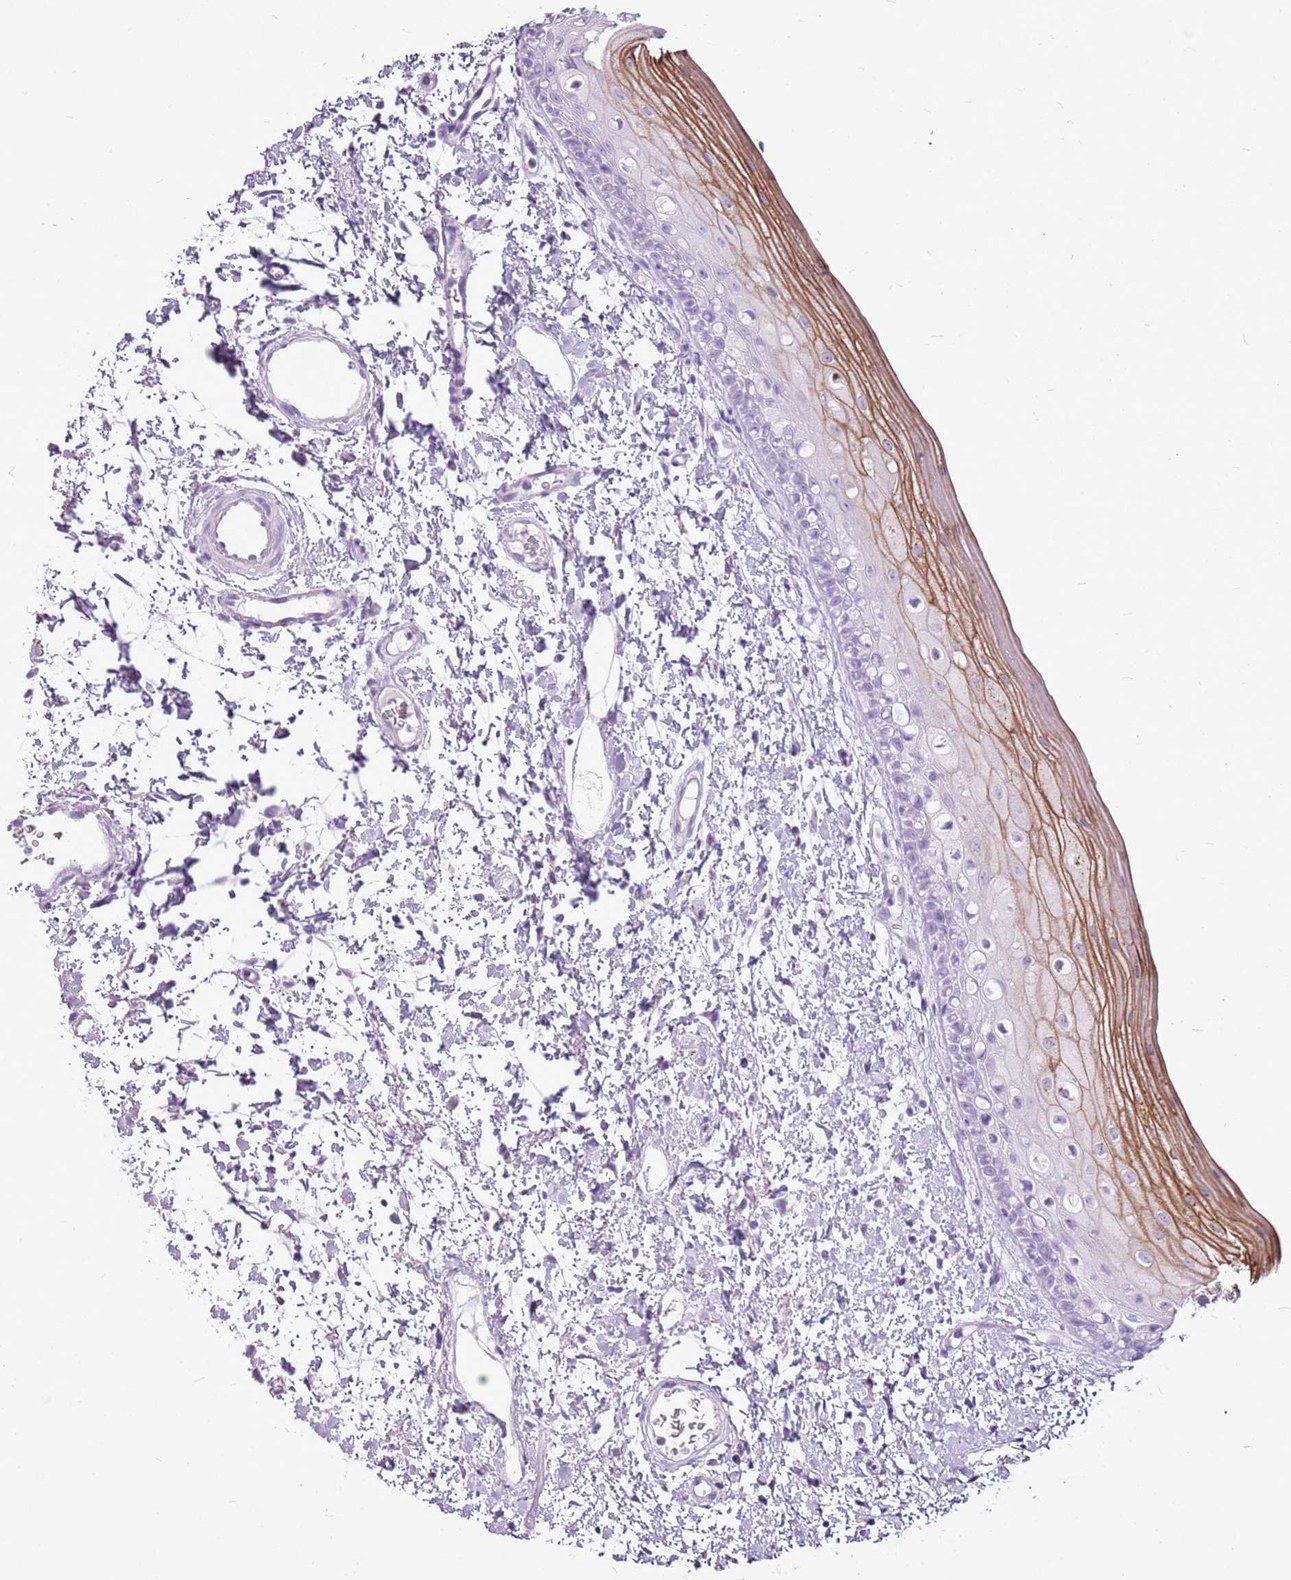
{"staining": {"intensity": "moderate", "quantity": "25%-75%", "location": "cytoplasmic/membranous"}, "tissue": "oral mucosa", "cell_type": "Squamous epithelial cells", "image_type": "normal", "snomed": [{"axis": "morphology", "description": "Normal tissue, NOS"}, {"axis": "topography", "description": "Oral tissue"}], "caption": "The immunohistochemical stain shows moderate cytoplasmic/membranous staining in squamous epithelial cells of unremarkable oral mucosa.", "gene": "CNFN", "patient": {"sex": "female", "age": 76}}